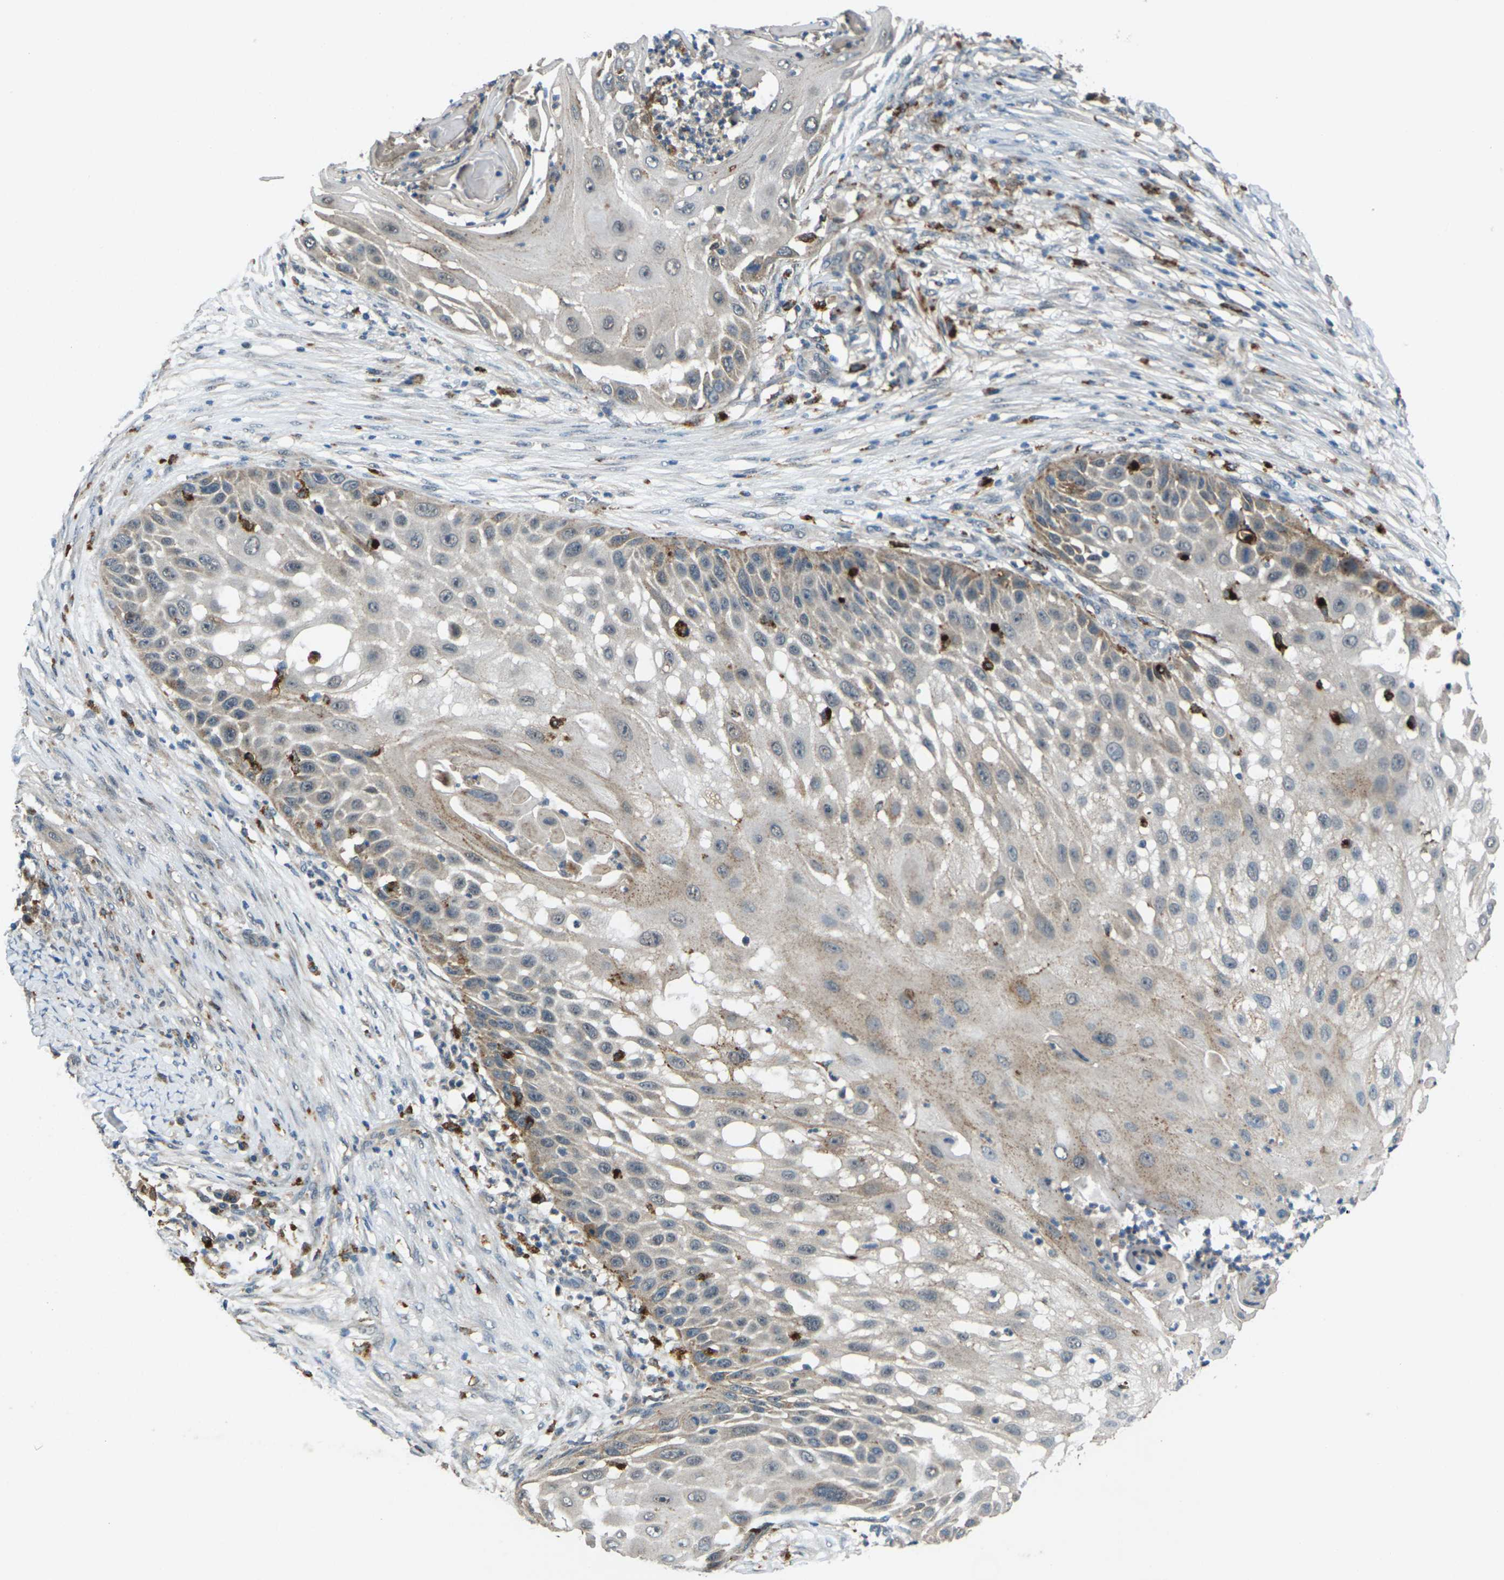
{"staining": {"intensity": "weak", "quantity": "<25%", "location": "cytoplasmic/membranous"}, "tissue": "skin cancer", "cell_type": "Tumor cells", "image_type": "cancer", "snomed": [{"axis": "morphology", "description": "Squamous cell carcinoma, NOS"}, {"axis": "topography", "description": "Skin"}], "caption": "The immunohistochemistry (IHC) histopathology image has no significant staining in tumor cells of skin squamous cell carcinoma tissue.", "gene": "SLC31A2", "patient": {"sex": "female", "age": 44}}